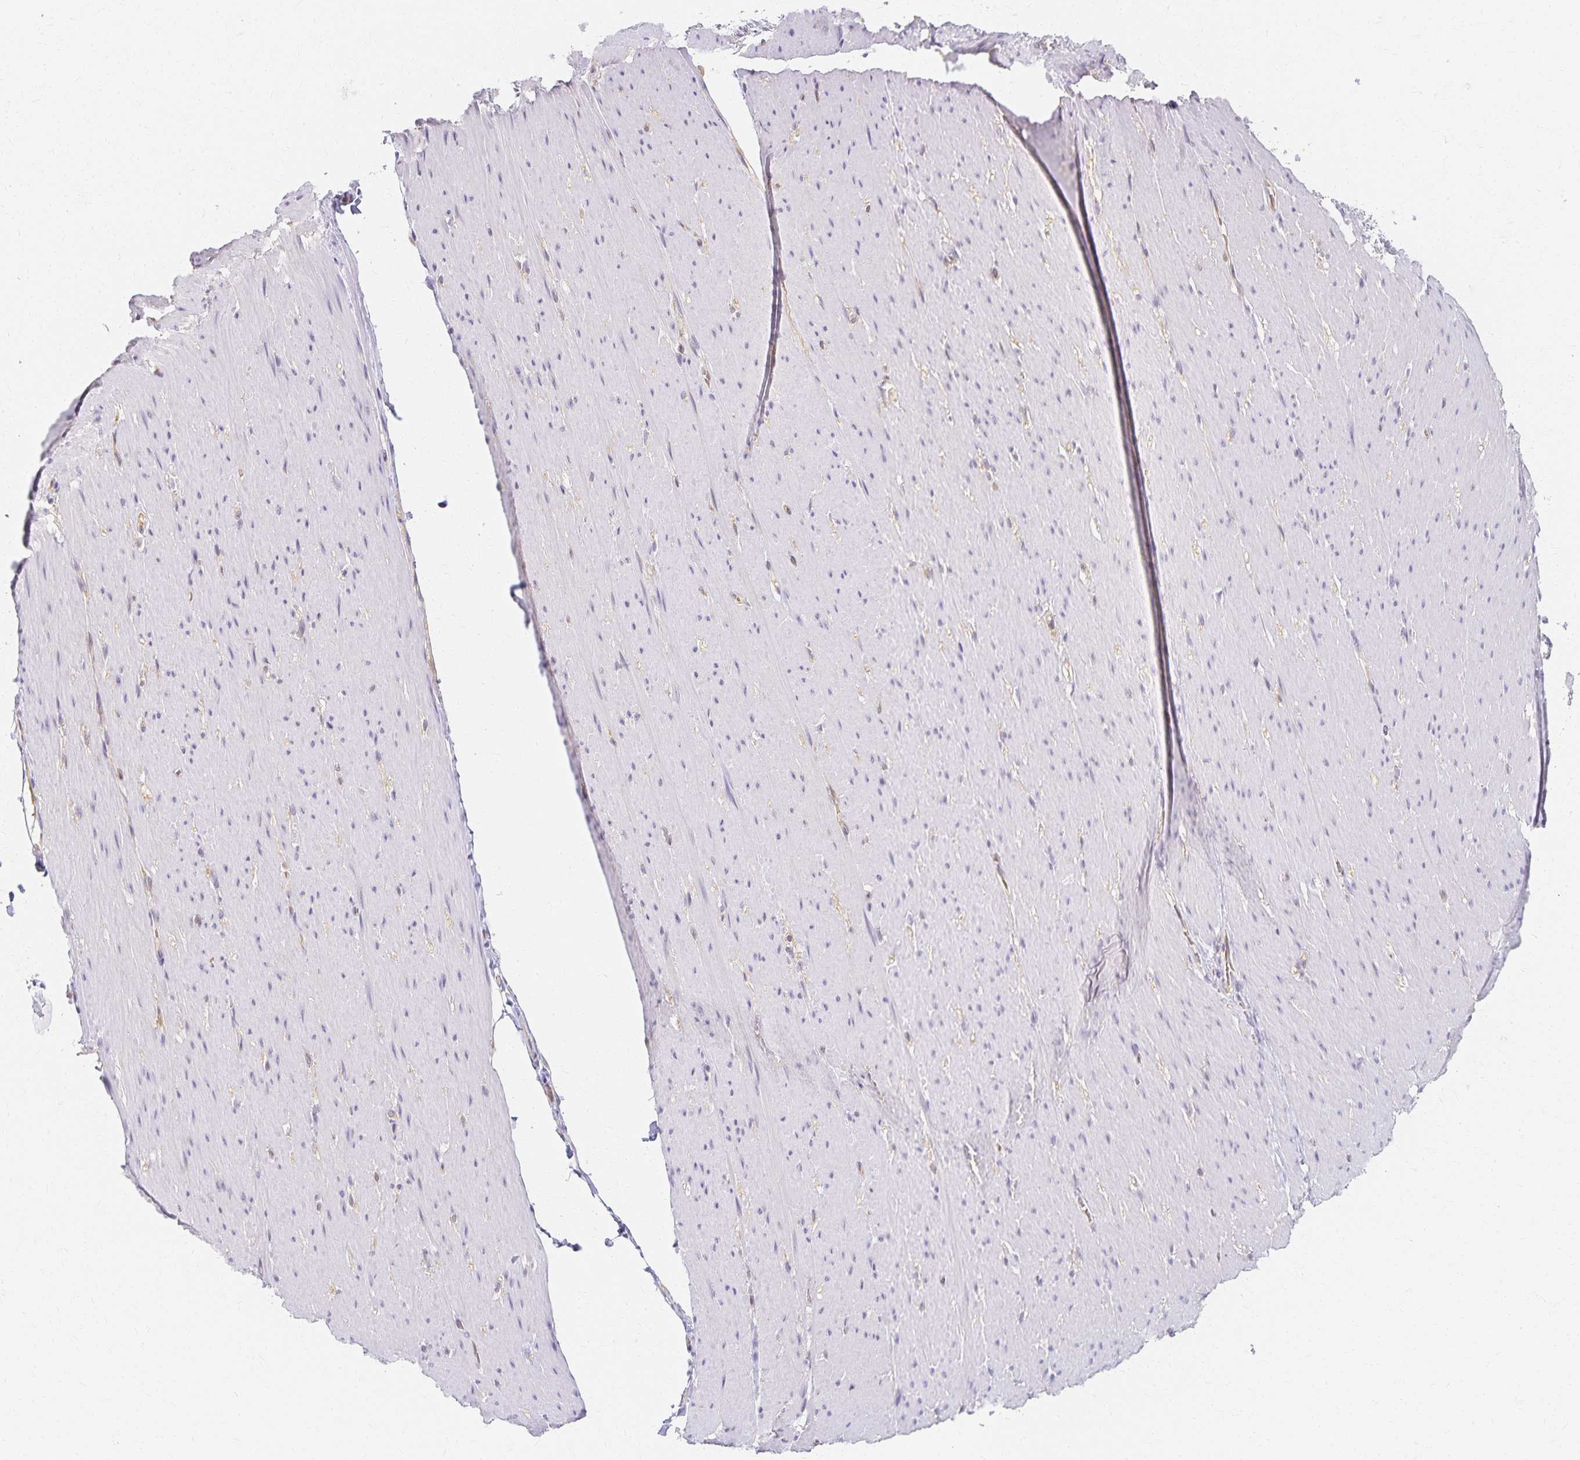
{"staining": {"intensity": "negative", "quantity": "none", "location": "none"}, "tissue": "smooth muscle", "cell_type": "Smooth muscle cells", "image_type": "normal", "snomed": [{"axis": "morphology", "description": "Normal tissue, NOS"}, {"axis": "topography", "description": "Smooth muscle"}, {"axis": "topography", "description": "Rectum"}], "caption": "IHC of benign human smooth muscle exhibits no positivity in smooth muscle cells. (IHC, brightfield microscopy, high magnification).", "gene": "AZGP1", "patient": {"sex": "male", "age": 53}}